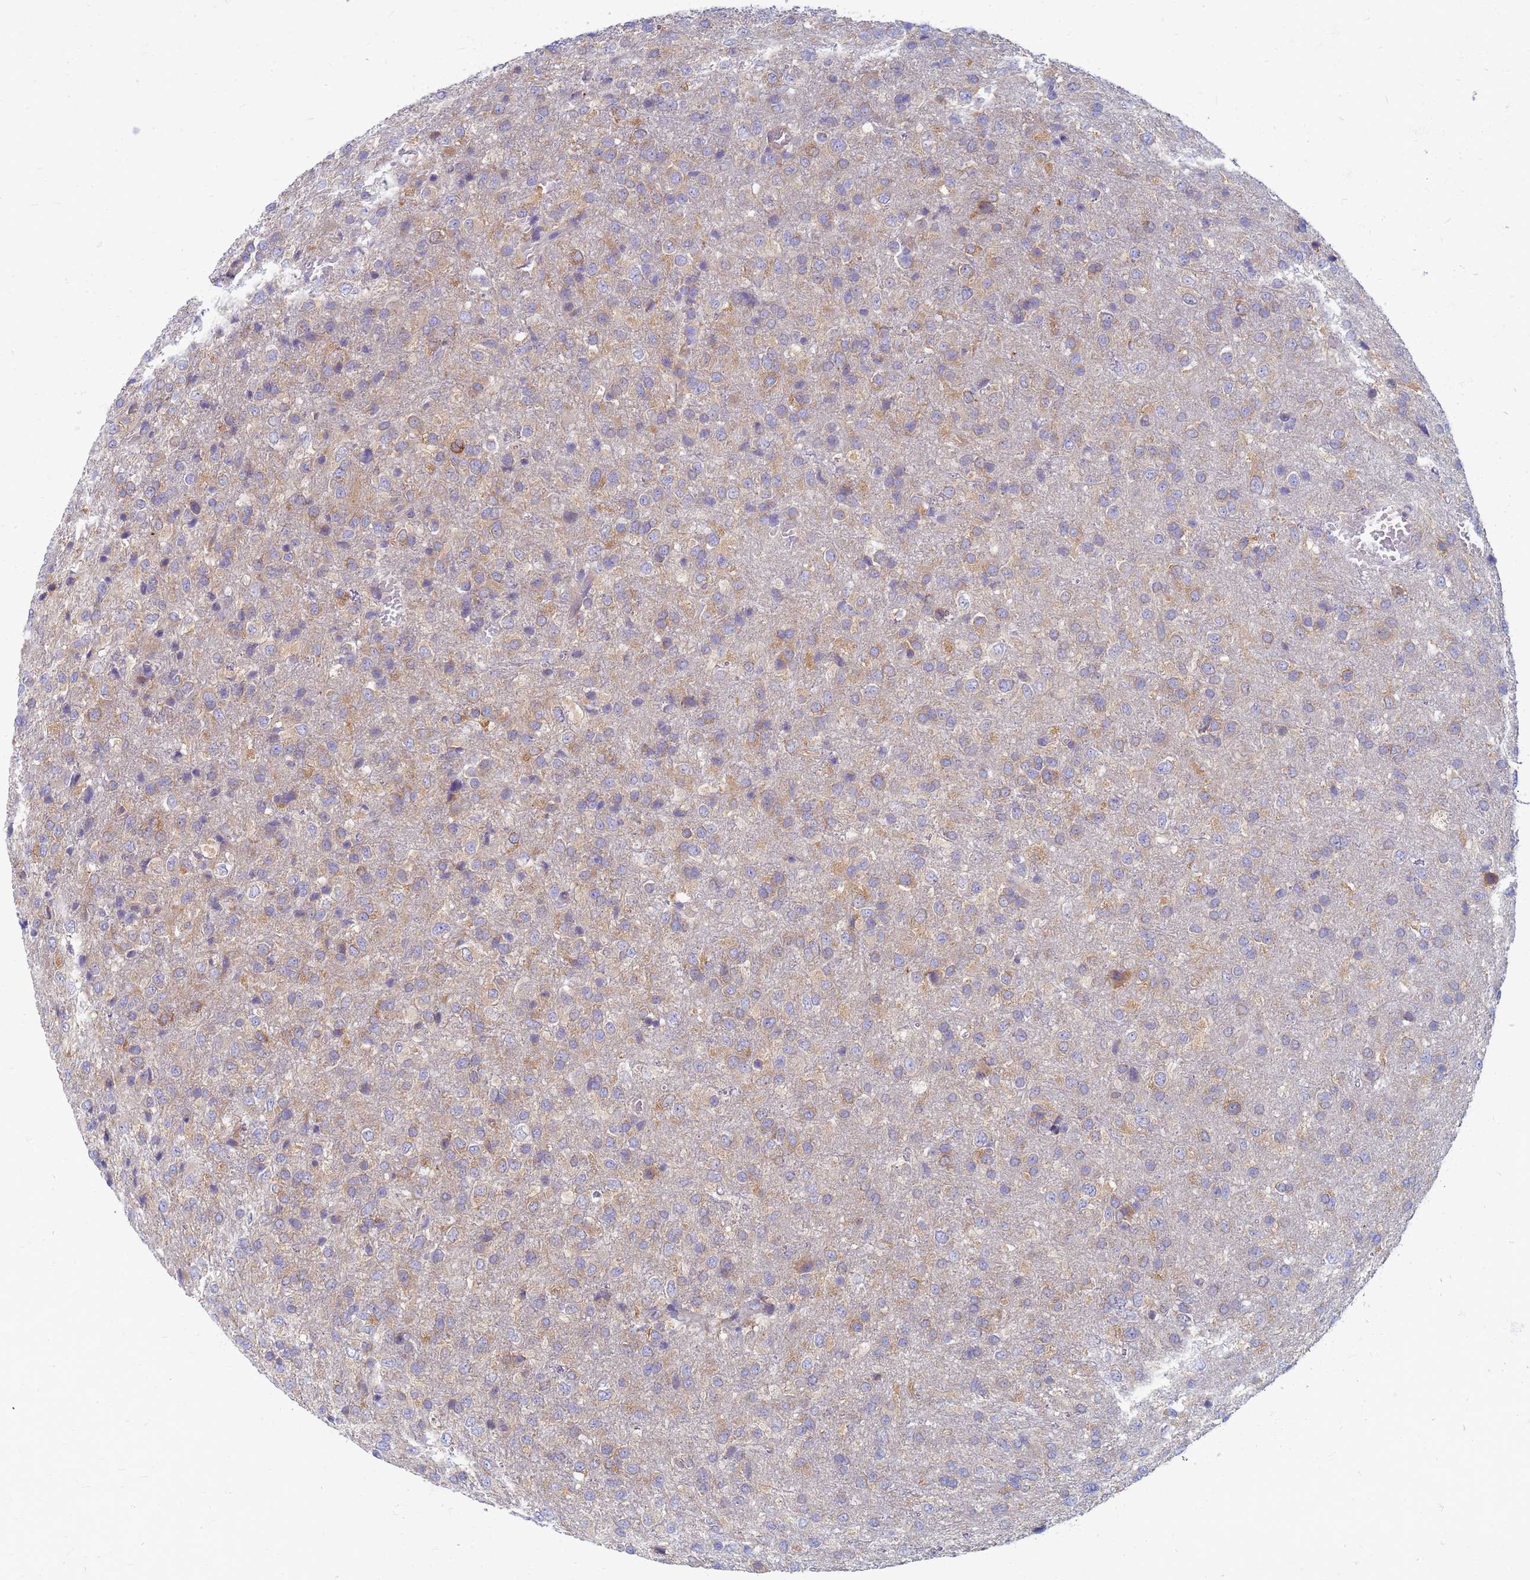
{"staining": {"intensity": "weak", "quantity": "25%-75%", "location": "cytoplasmic/membranous"}, "tissue": "glioma", "cell_type": "Tumor cells", "image_type": "cancer", "snomed": [{"axis": "morphology", "description": "Glioma, malignant, High grade"}, {"axis": "topography", "description": "Brain"}], "caption": "Malignant glioma (high-grade) stained with IHC shows weak cytoplasmic/membranous staining in approximately 25%-75% of tumor cells.", "gene": "EEA1", "patient": {"sex": "female", "age": 74}}